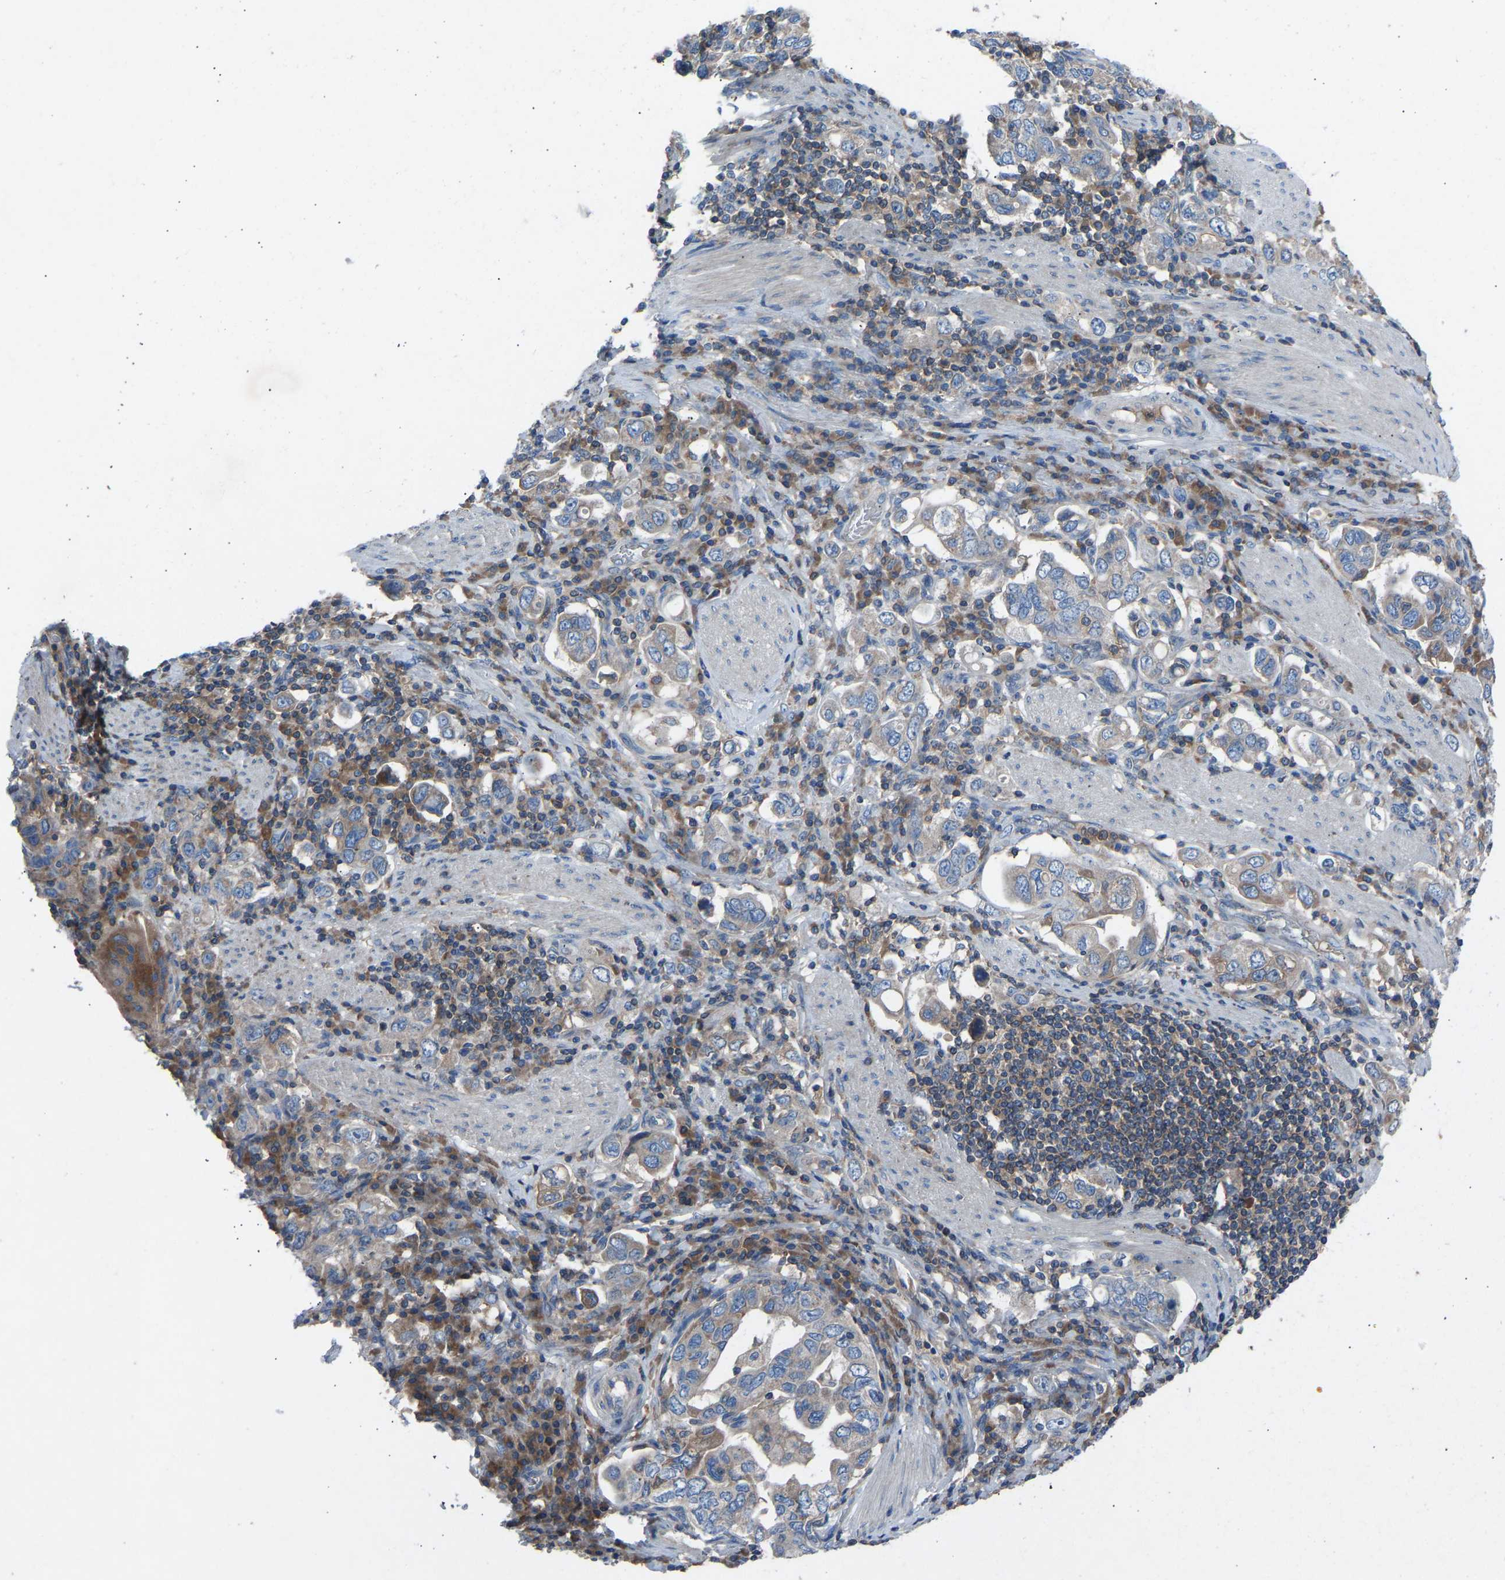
{"staining": {"intensity": "weak", "quantity": "<25%", "location": "cytoplasmic/membranous"}, "tissue": "stomach cancer", "cell_type": "Tumor cells", "image_type": "cancer", "snomed": [{"axis": "morphology", "description": "Adenocarcinoma, NOS"}, {"axis": "topography", "description": "Stomach, upper"}], "caption": "Stomach cancer stained for a protein using immunohistochemistry (IHC) displays no staining tumor cells.", "gene": "GRK6", "patient": {"sex": "male", "age": 62}}